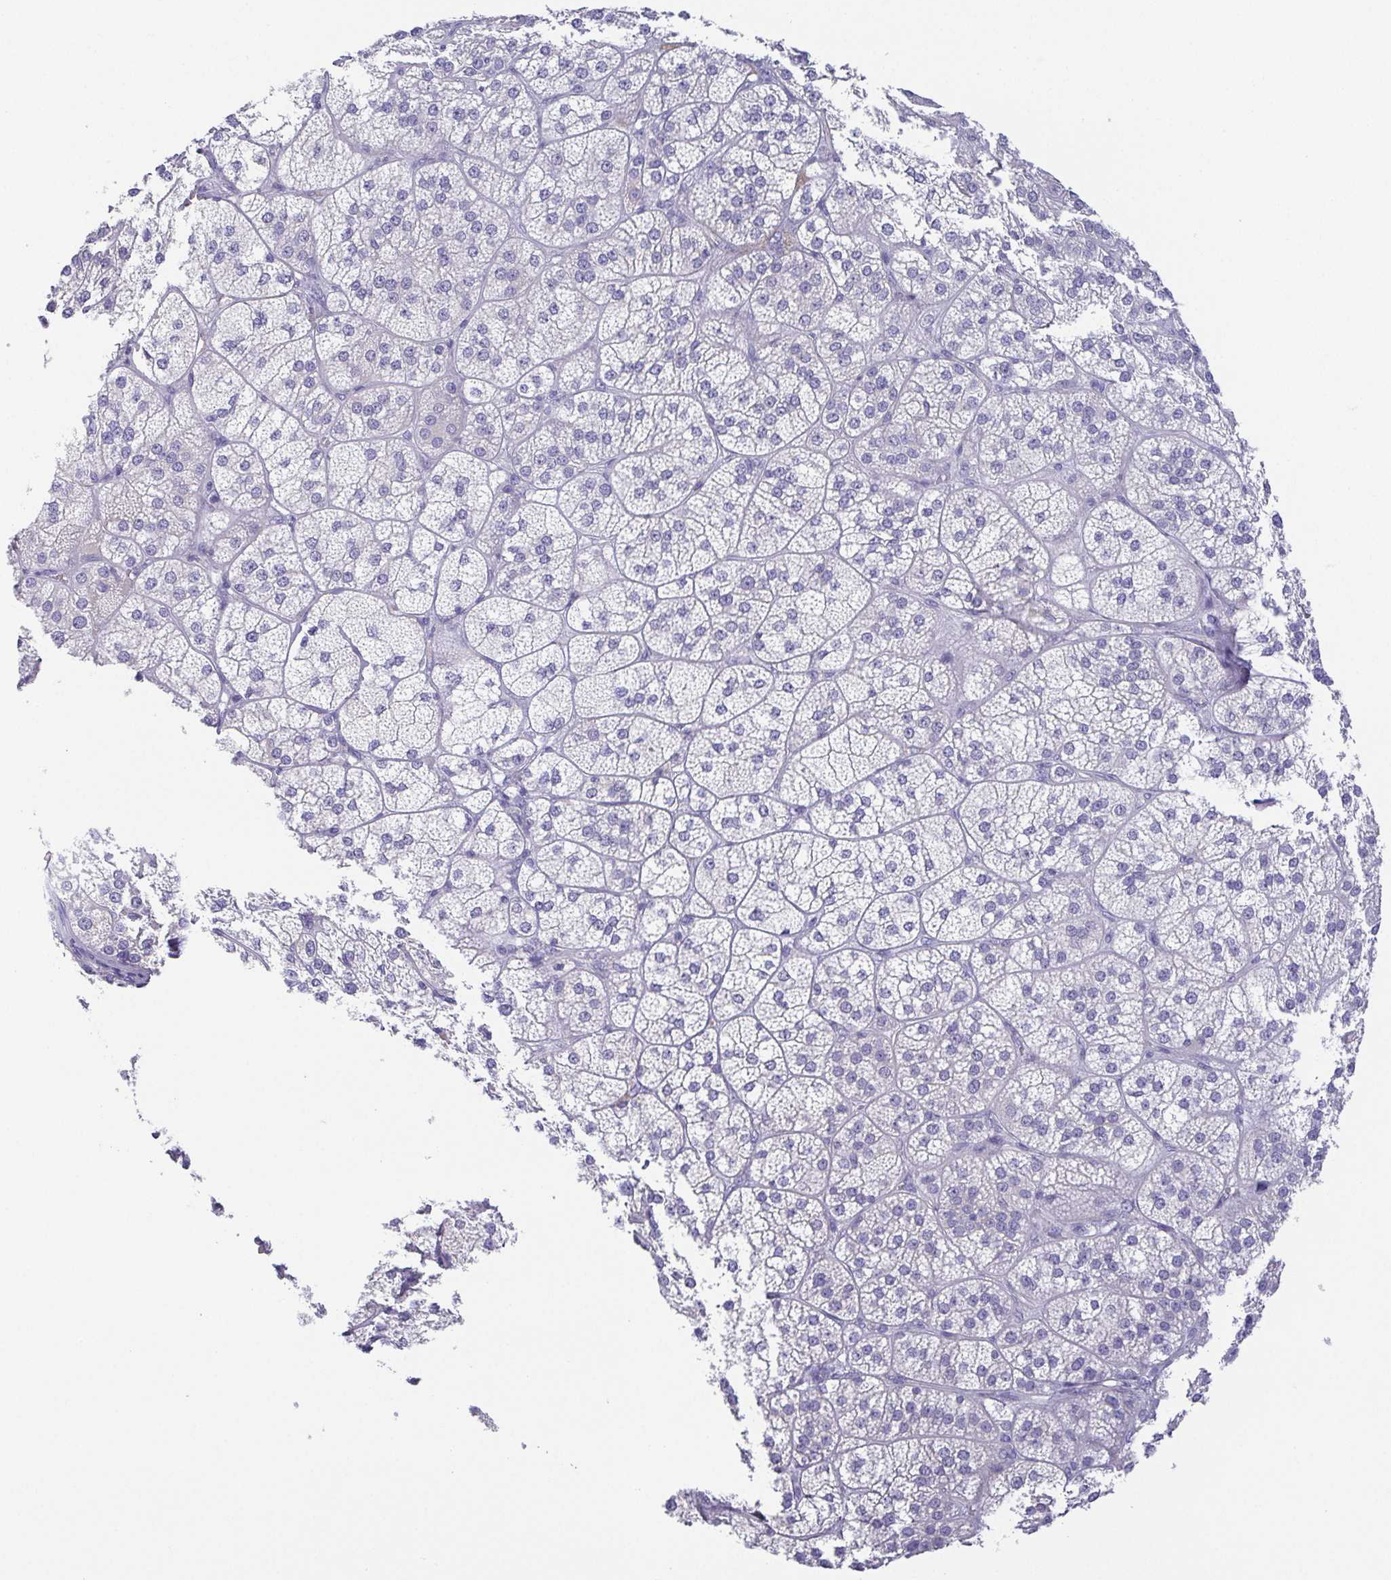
{"staining": {"intensity": "negative", "quantity": "none", "location": "none"}, "tissue": "adrenal gland", "cell_type": "Glandular cells", "image_type": "normal", "snomed": [{"axis": "morphology", "description": "Normal tissue, NOS"}, {"axis": "topography", "description": "Adrenal gland"}], "caption": "This is a image of immunohistochemistry staining of normal adrenal gland, which shows no expression in glandular cells.", "gene": "PKDREJ", "patient": {"sex": "female", "age": 60}}